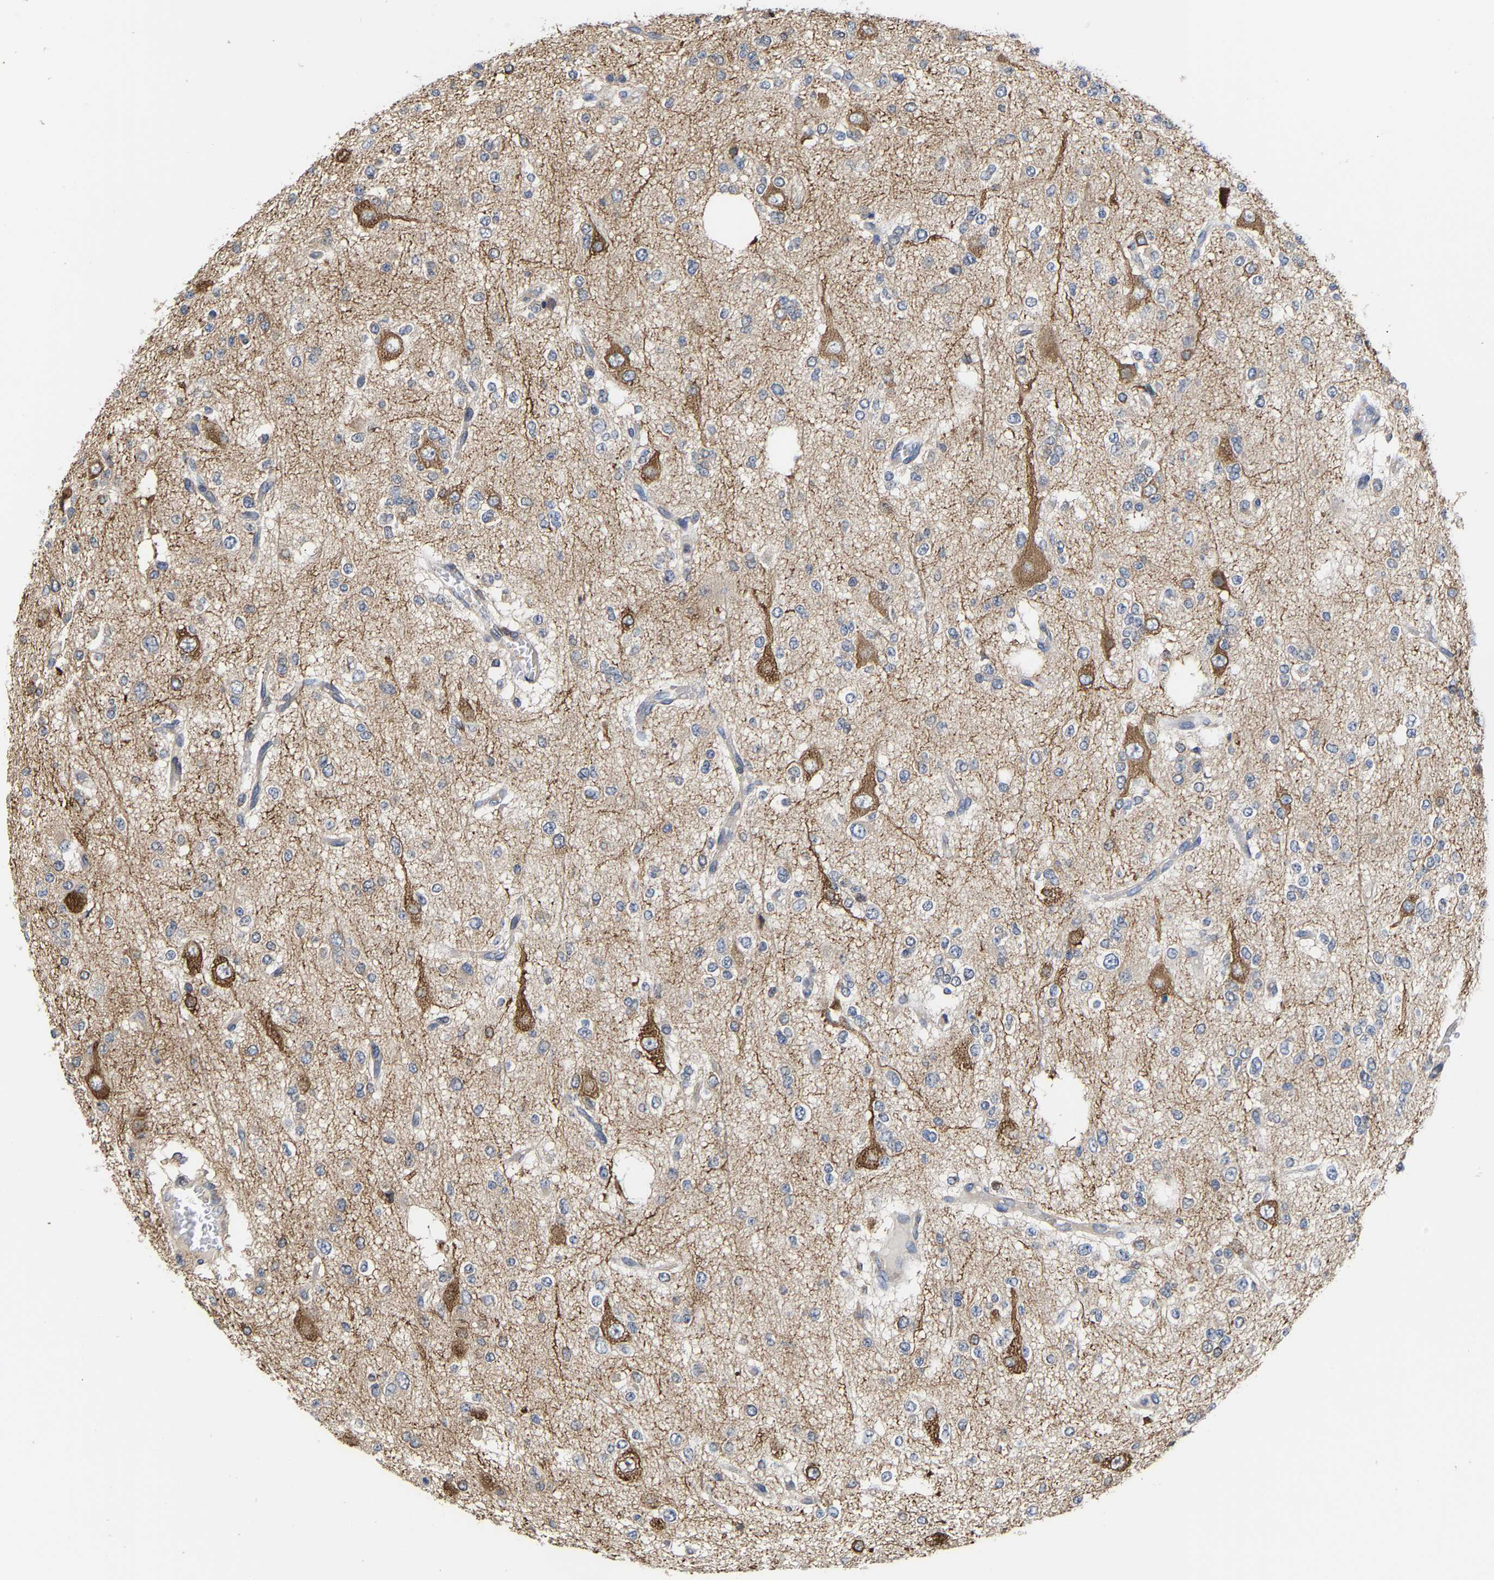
{"staining": {"intensity": "negative", "quantity": "none", "location": "none"}, "tissue": "glioma", "cell_type": "Tumor cells", "image_type": "cancer", "snomed": [{"axis": "morphology", "description": "Glioma, malignant, Low grade"}, {"axis": "topography", "description": "Brain"}], "caption": "Immunohistochemical staining of human malignant glioma (low-grade) shows no significant positivity in tumor cells.", "gene": "ARAP1", "patient": {"sex": "male", "age": 38}}